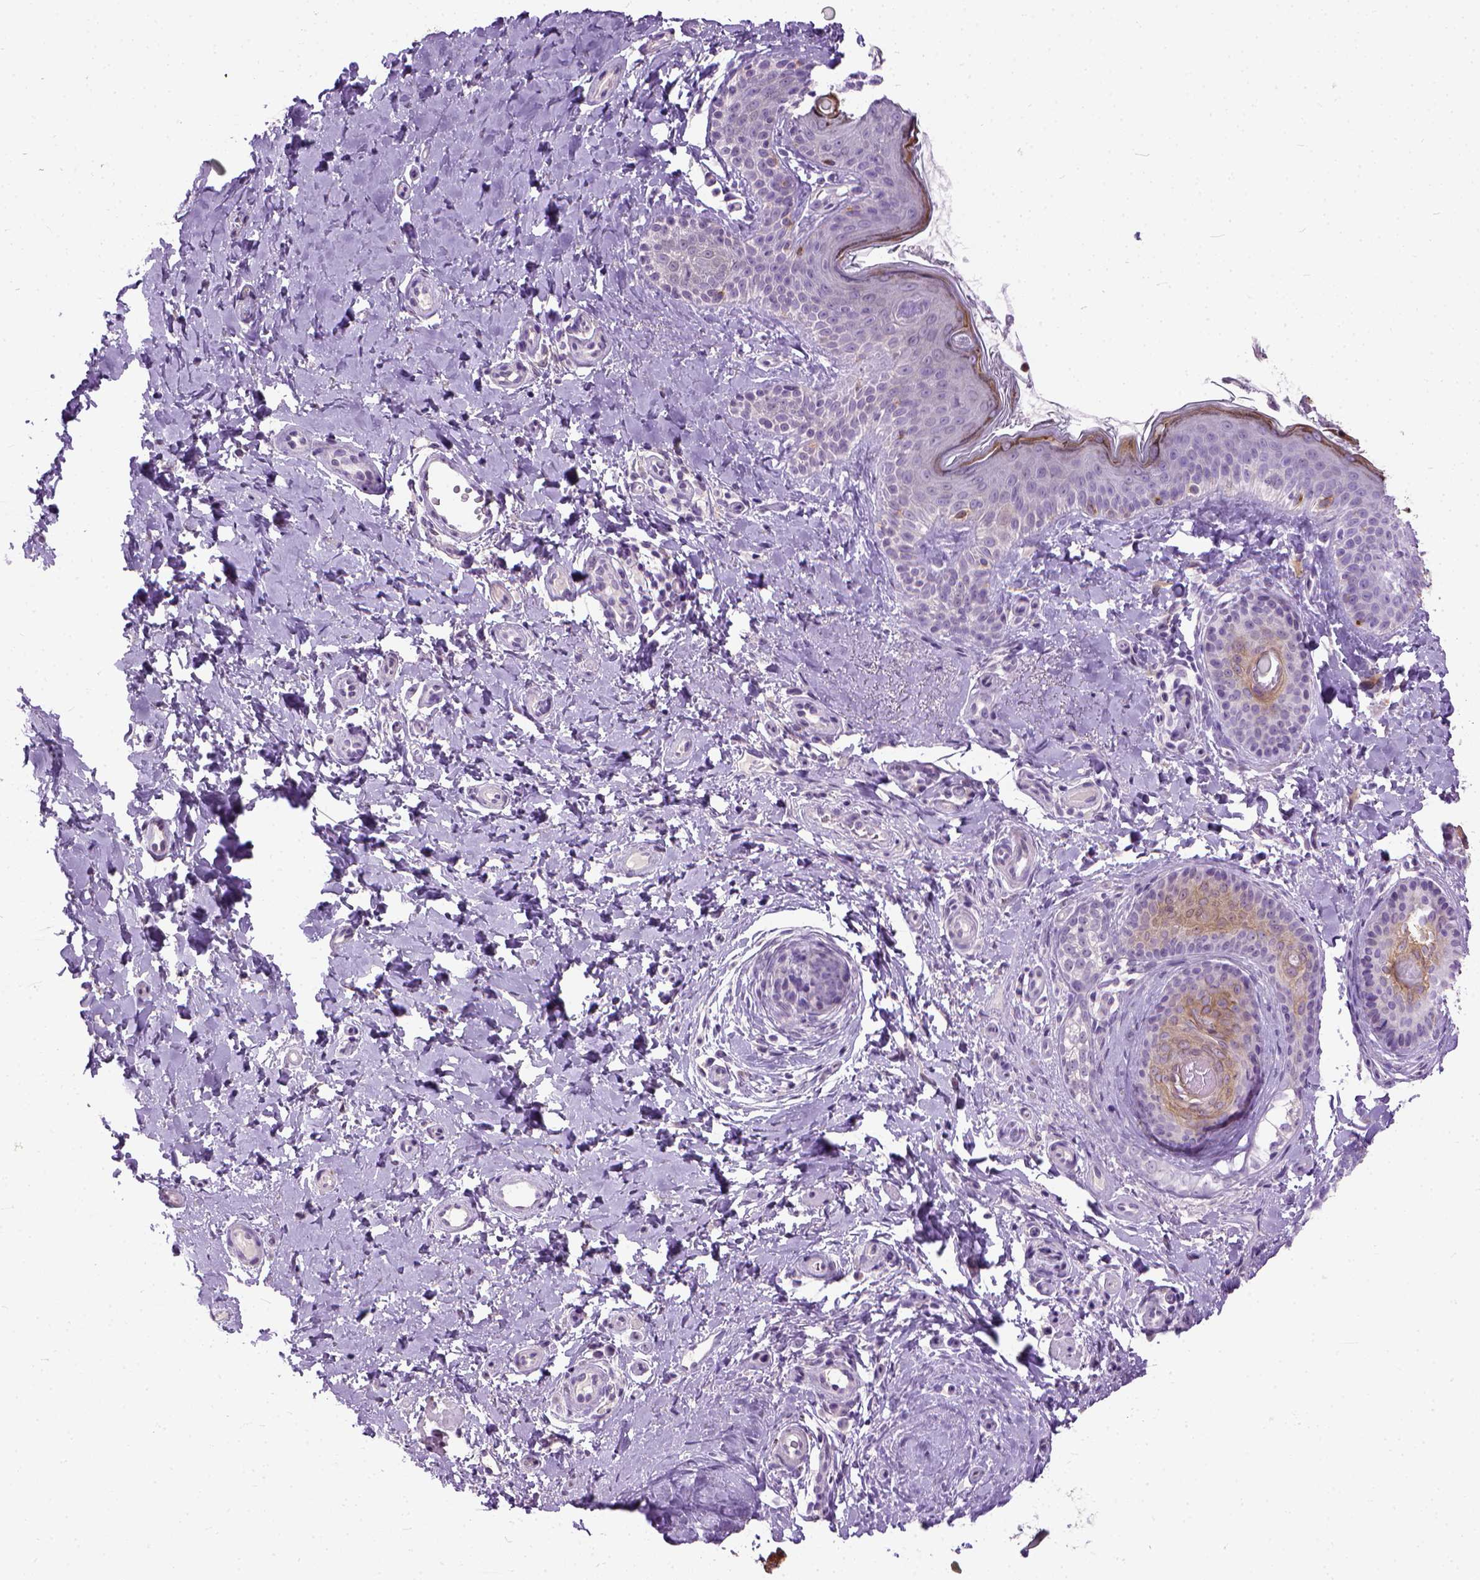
{"staining": {"intensity": "negative", "quantity": "none", "location": "none"}, "tissue": "skin cancer", "cell_type": "Tumor cells", "image_type": "cancer", "snomed": [{"axis": "morphology", "description": "Basal cell carcinoma"}, {"axis": "topography", "description": "Skin"}], "caption": "This micrograph is of skin cancer (basal cell carcinoma) stained with IHC to label a protein in brown with the nuclei are counter-stained blue. There is no expression in tumor cells.", "gene": "MAPT", "patient": {"sex": "male", "age": 89}}